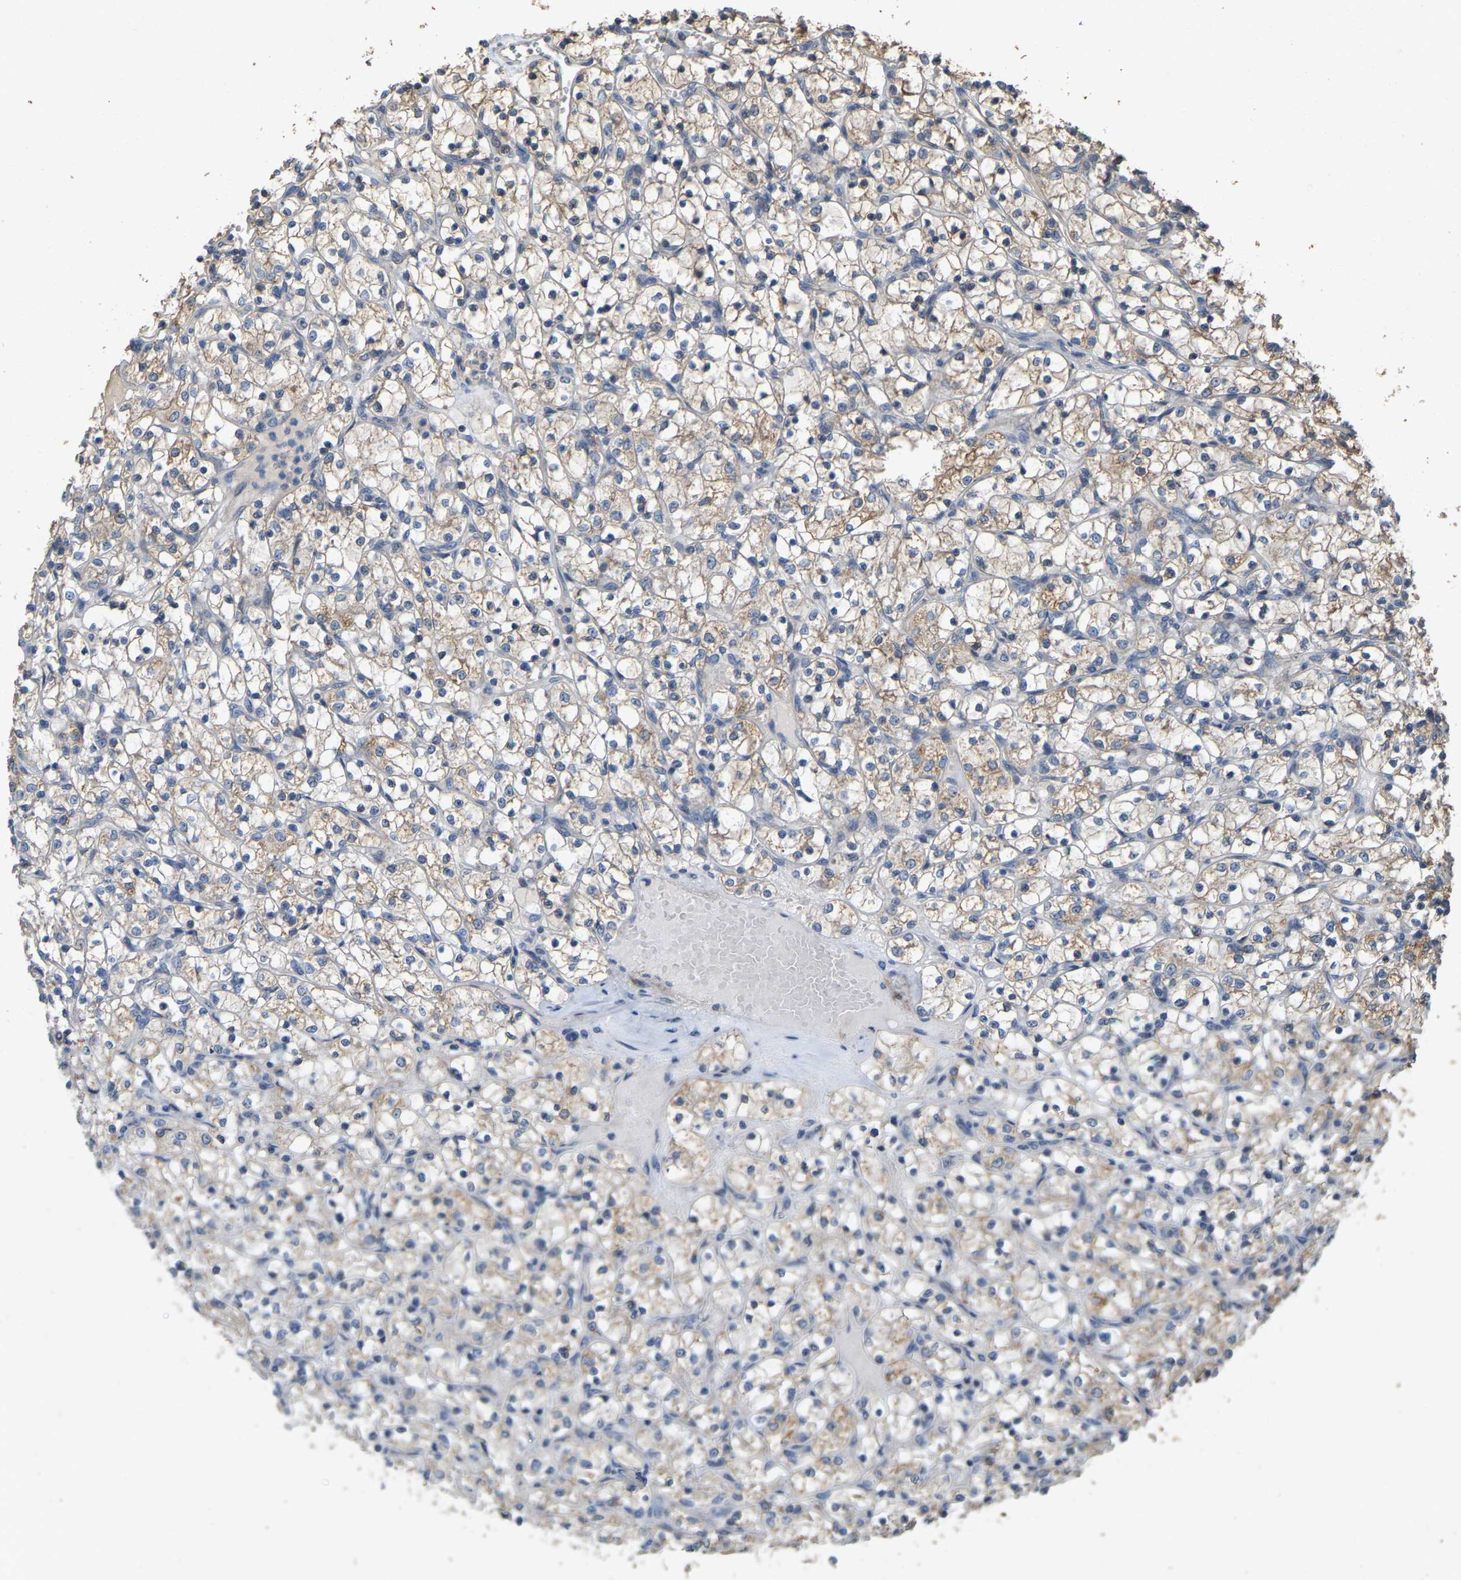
{"staining": {"intensity": "weak", "quantity": "<25%", "location": "cytoplasmic/membranous"}, "tissue": "renal cancer", "cell_type": "Tumor cells", "image_type": "cancer", "snomed": [{"axis": "morphology", "description": "Adenocarcinoma, NOS"}, {"axis": "topography", "description": "Kidney"}], "caption": "Immunohistochemical staining of human adenocarcinoma (renal) demonstrates no significant positivity in tumor cells.", "gene": "NCS1", "patient": {"sex": "female", "age": 69}}